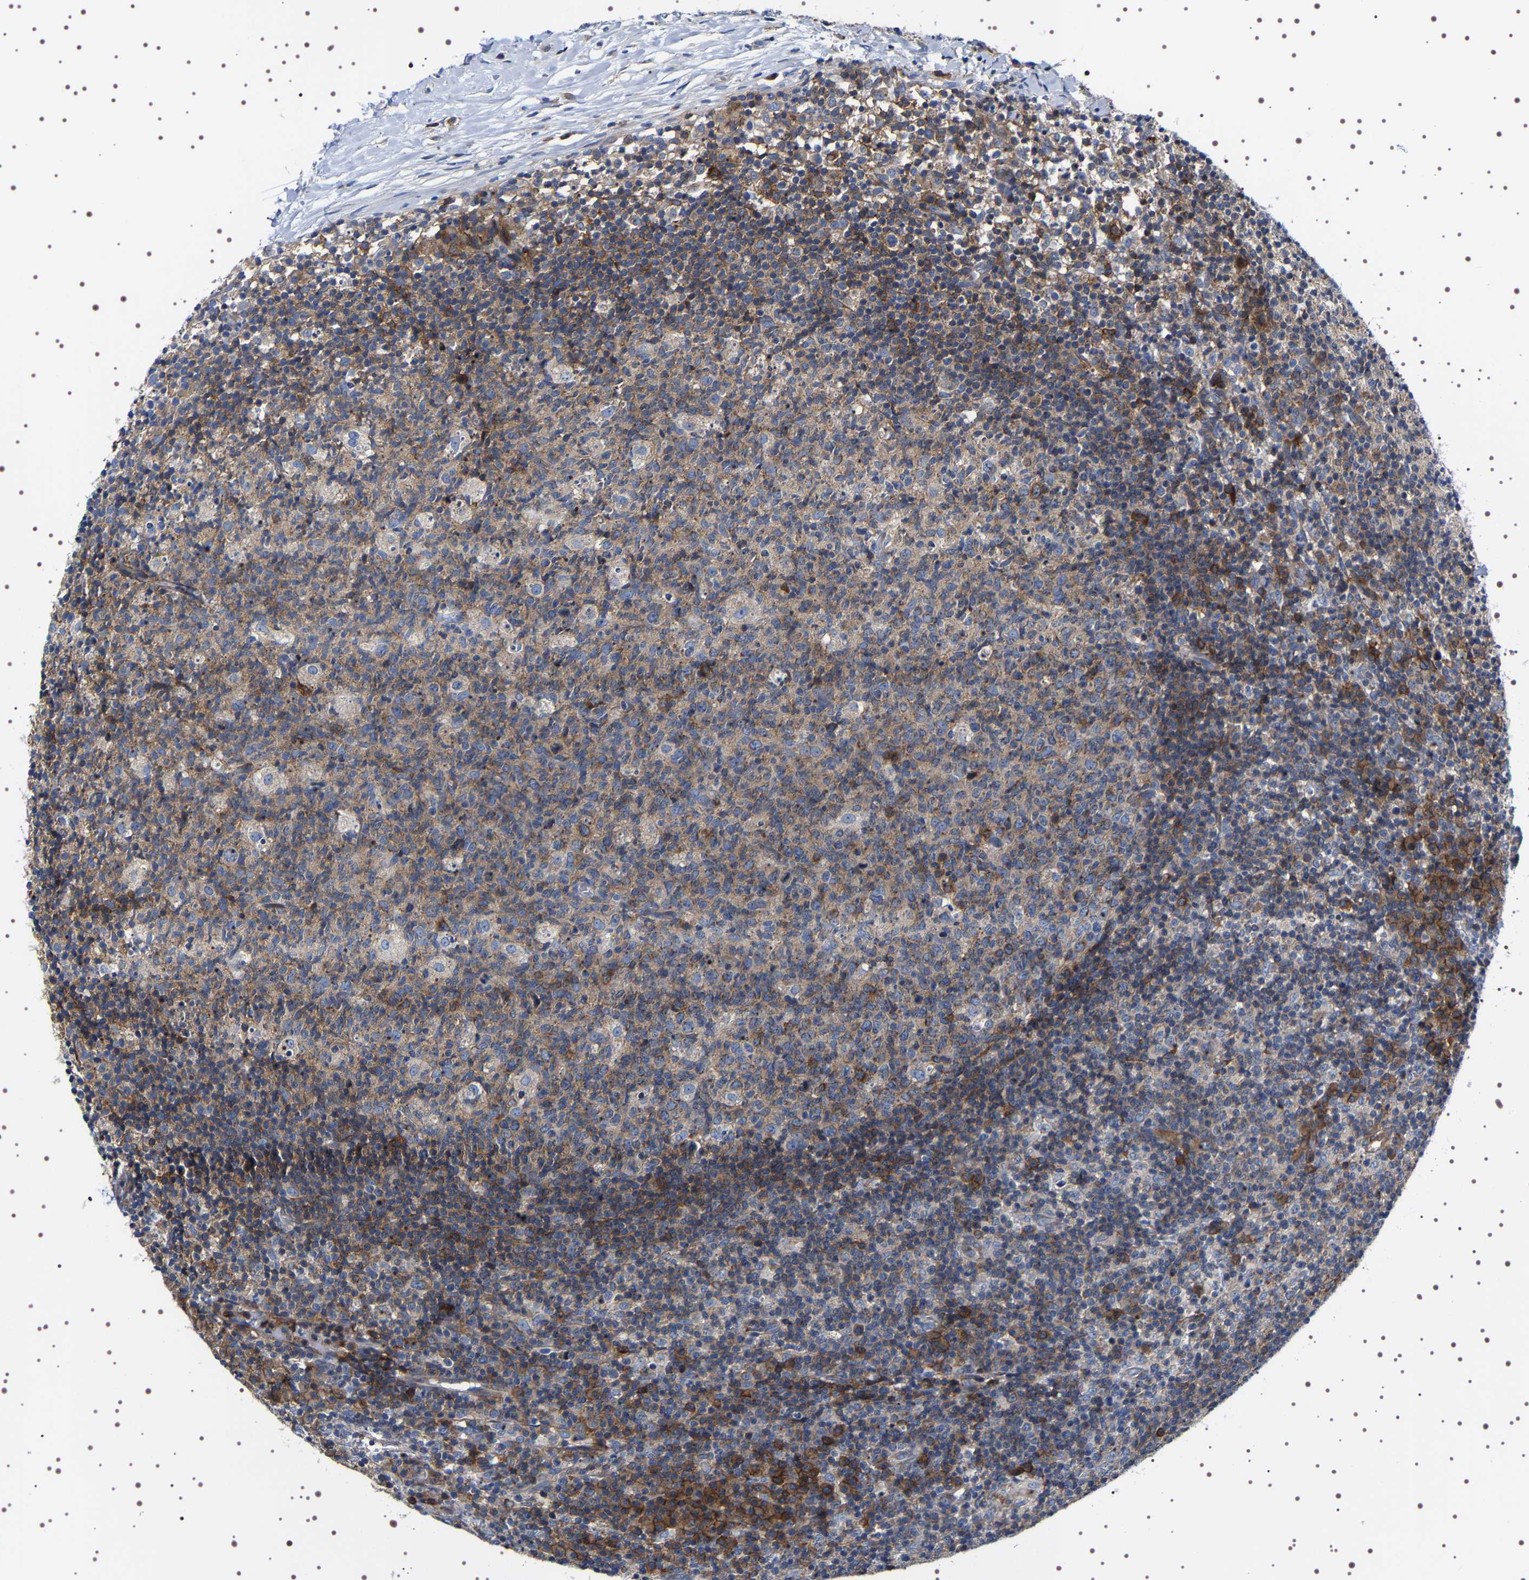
{"staining": {"intensity": "moderate", "quantity": "25%-75%", "location": "cytoplasmic/membranous"}, "tissue": "lymph node", "cell_type": "Germinal center cells", "image_type": "normal", "snomed": [{"axis": "morphology", "description": "Normal tissue, NOS"}, {"axis": "morphology", "description": "Inflammation, NOS"}, {"axis": "topography", "description": "Lymph node"}], "caption": "Immunohistochemistry (IHC) staining of normal lymph node, which exhibits medium levels of moderate cytoplasmic/membranous expression in about 25%-75% of germinal center cells indicating moderate cytoplasmic/membranous protein expression. The staining was performed using DAB (3,3'-diaminobenzidine) (brown) for protein detection and nuclei were counterstained in hematoxylin (blue).", "gene": "SQLE", "patient": {"sex": "male", "age": 55}}